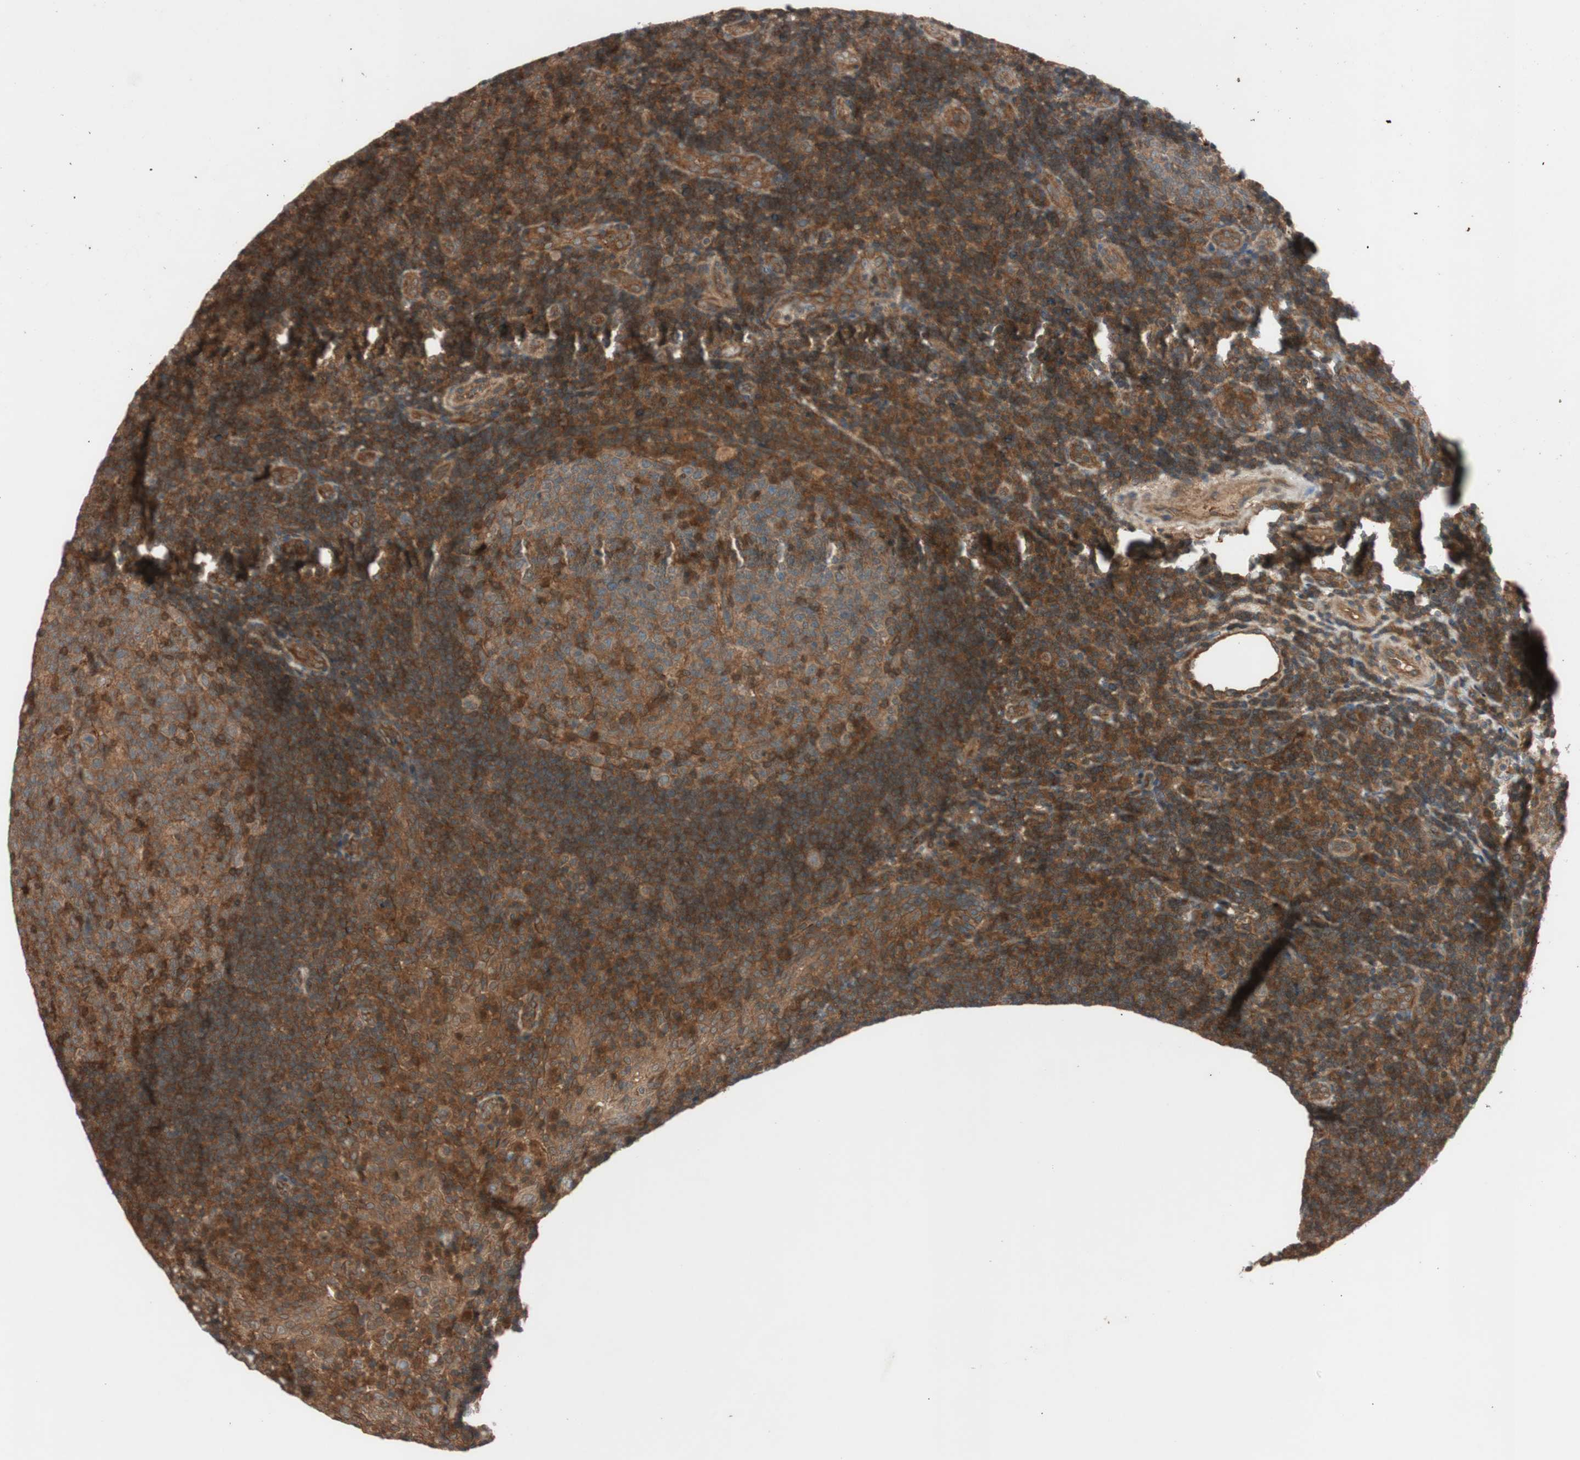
{"staining": {"intensity": "moderate", "quantity": ">75%", "location": "cytoplasmic/membranous"}, "tissue": "tonsil", "cell_type": "Germinal center cells", "image_type": "normal", "snomed": [{"axis": "morphology", "description": "Normal tissue, NOS"}, {"axis": "topography", "description": "Tonsil"}], "caption": "Approximately >75% of germinal center cells in normal human tonsil display moderate cytoplasmic/membranous protein positivity as visualized by brown immunohistochemical staining.", "gene": "EPHA8", "patient": {"sex": "female", "age": 40}}